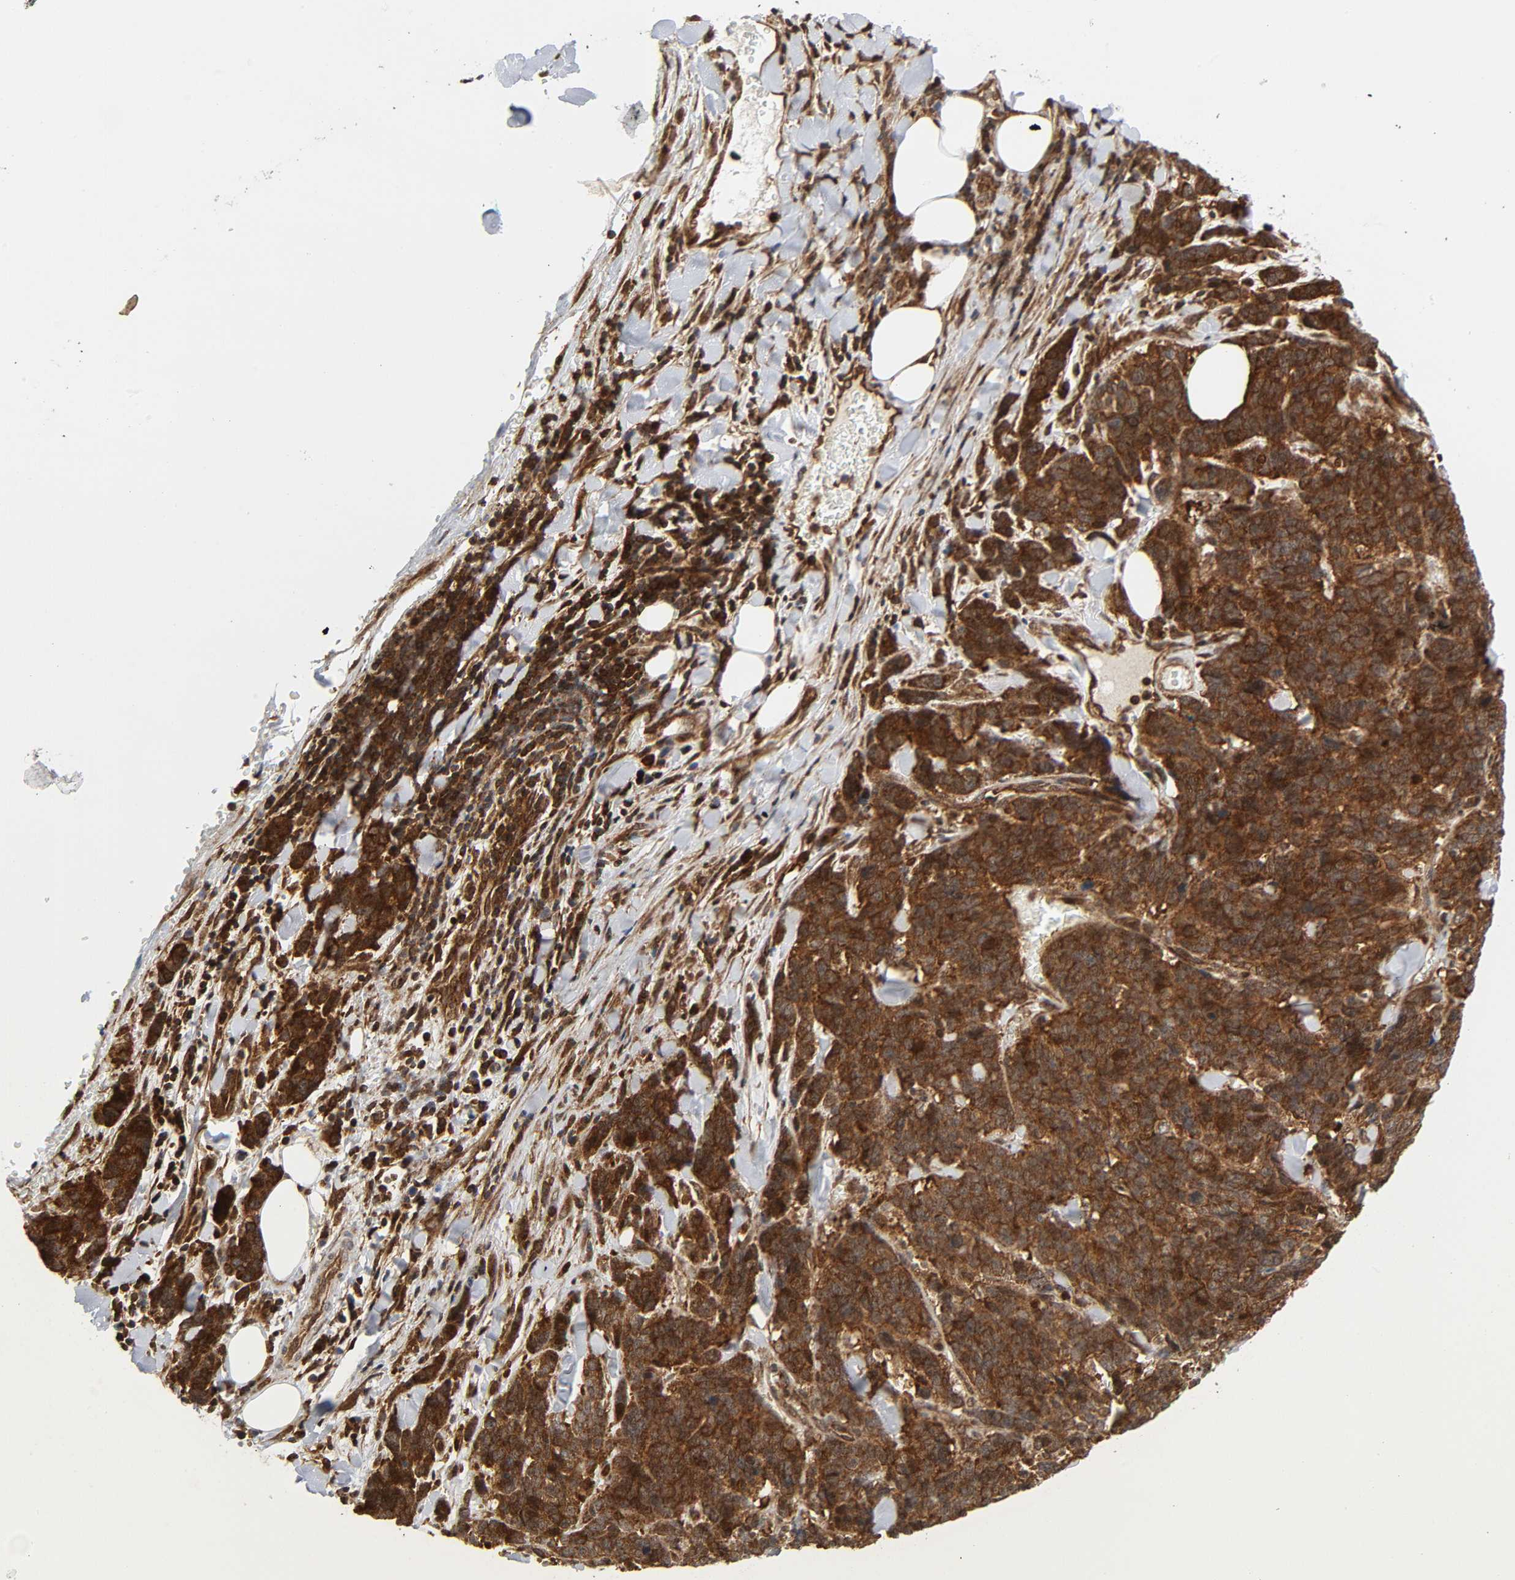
{"staining": {"intensity": "strong", "quantity": ">75%", "location": "cytoplasmic/membranous"}, "tissue": "lung cancer", "cell_type": "Tumor cells", "image_type": "cancer", "snomed": [{"axis": "morphology", "description": "Neoplasm, malignant, NOS"}, {"axis": "topography", "description": "Lung"}], "caption": "High-magnification brightfield microscopy of lung neoplasm (malignant) stained with DAB (brown) and counterstained with hematoxylin (blue). tumor cells exhibit strong cytoplasmic/membranous expression is appreciated in about>75% of cells. The staining was performed using DAB to visualize the protein expression in brown, while the nuclei were stained in blue with hematoxylin (Magnification: 20x).", "gene": "MAPK1", "patient": {"sex": "female", "age": 58}}